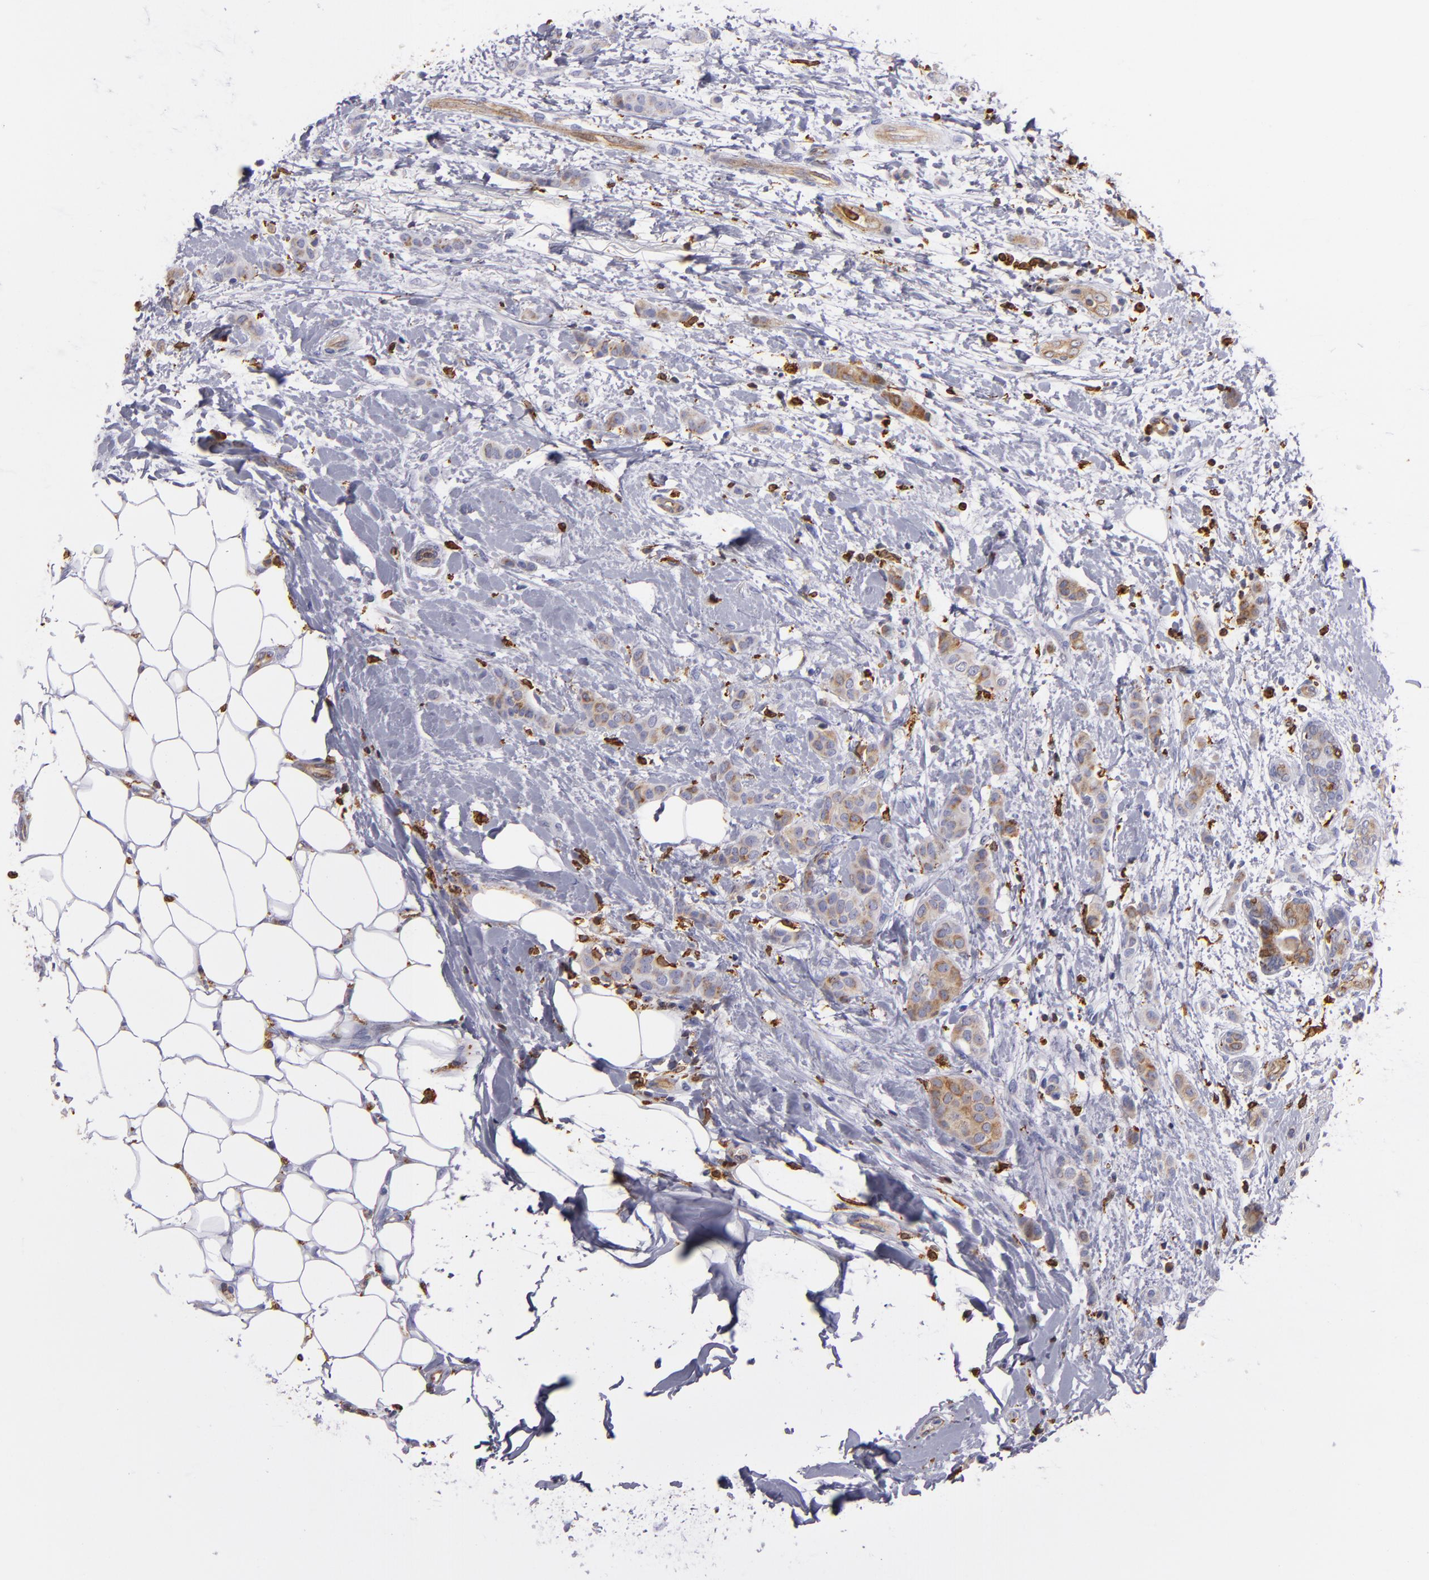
{"staining": {"intensity": "weak", "quantity": "25%-75%", "location": "cytoplasmic/membranous"}, "tissue": "breast cancer", "cell_type": "Tumor cells", "image_type": "cancer", "snomed": [{"axis": "morphology", "description": "Lobular carcinoma"}, {"axis": "topography", "description": "Breast"}], "caption": "The immunohistochemical stain highlights weak cytoplasmic/membranous expression in tumor cells of lobular carcinoma (breast) tissue.", "gene": "CD74", "patient": {"sex": "female", "age": 55}}